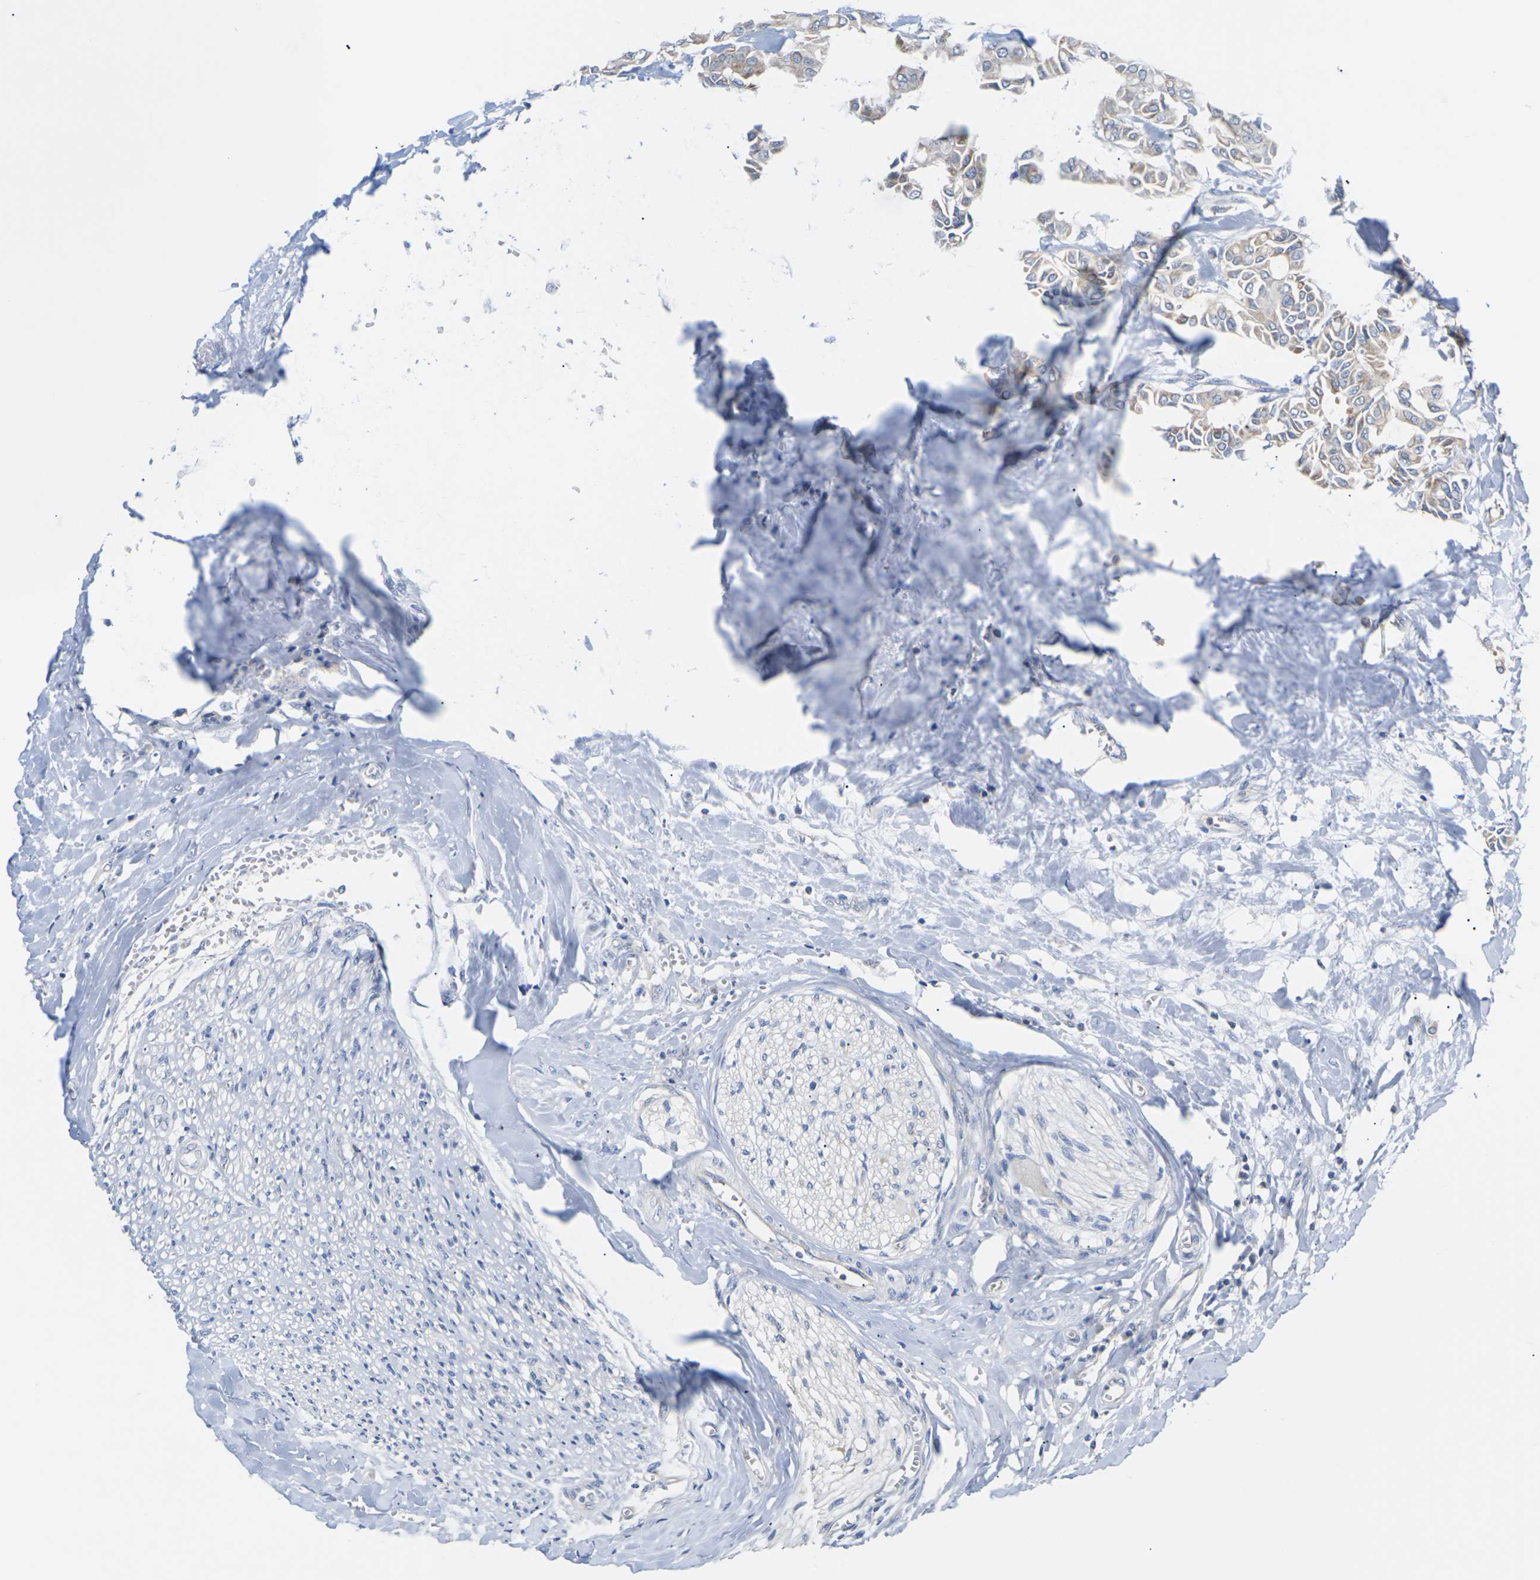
{"staining": {"intensity": "moderate", "quantity": ">75%", "location": "cytoplasmic/membranous"}, "tissue": "head and neck cancer", "cell_type": "Tumor cells", "image_type": "cancer", "snomed": [{"axis": "morphology", "description": "Adenocarcinoma, NOS"}, {"axis": "topography", "description": "Salivary gland"}, {"axis": "topography", "description": "Head-Neck"}], "caption": "Protein staining reveals moderate cytoplasmic/membranous expression in approximately >75% of tumor cells in head and neck adenocarcinoma. The staining was performed using DAB (3,3'-diaminobenzidine) to visualize the protein expression in brown, while the nuclei were stained in blue with hematoxylin (Magnification: 20x).", "gene": "TMCO4", "patient": {"sex": "female", "age": 59}}